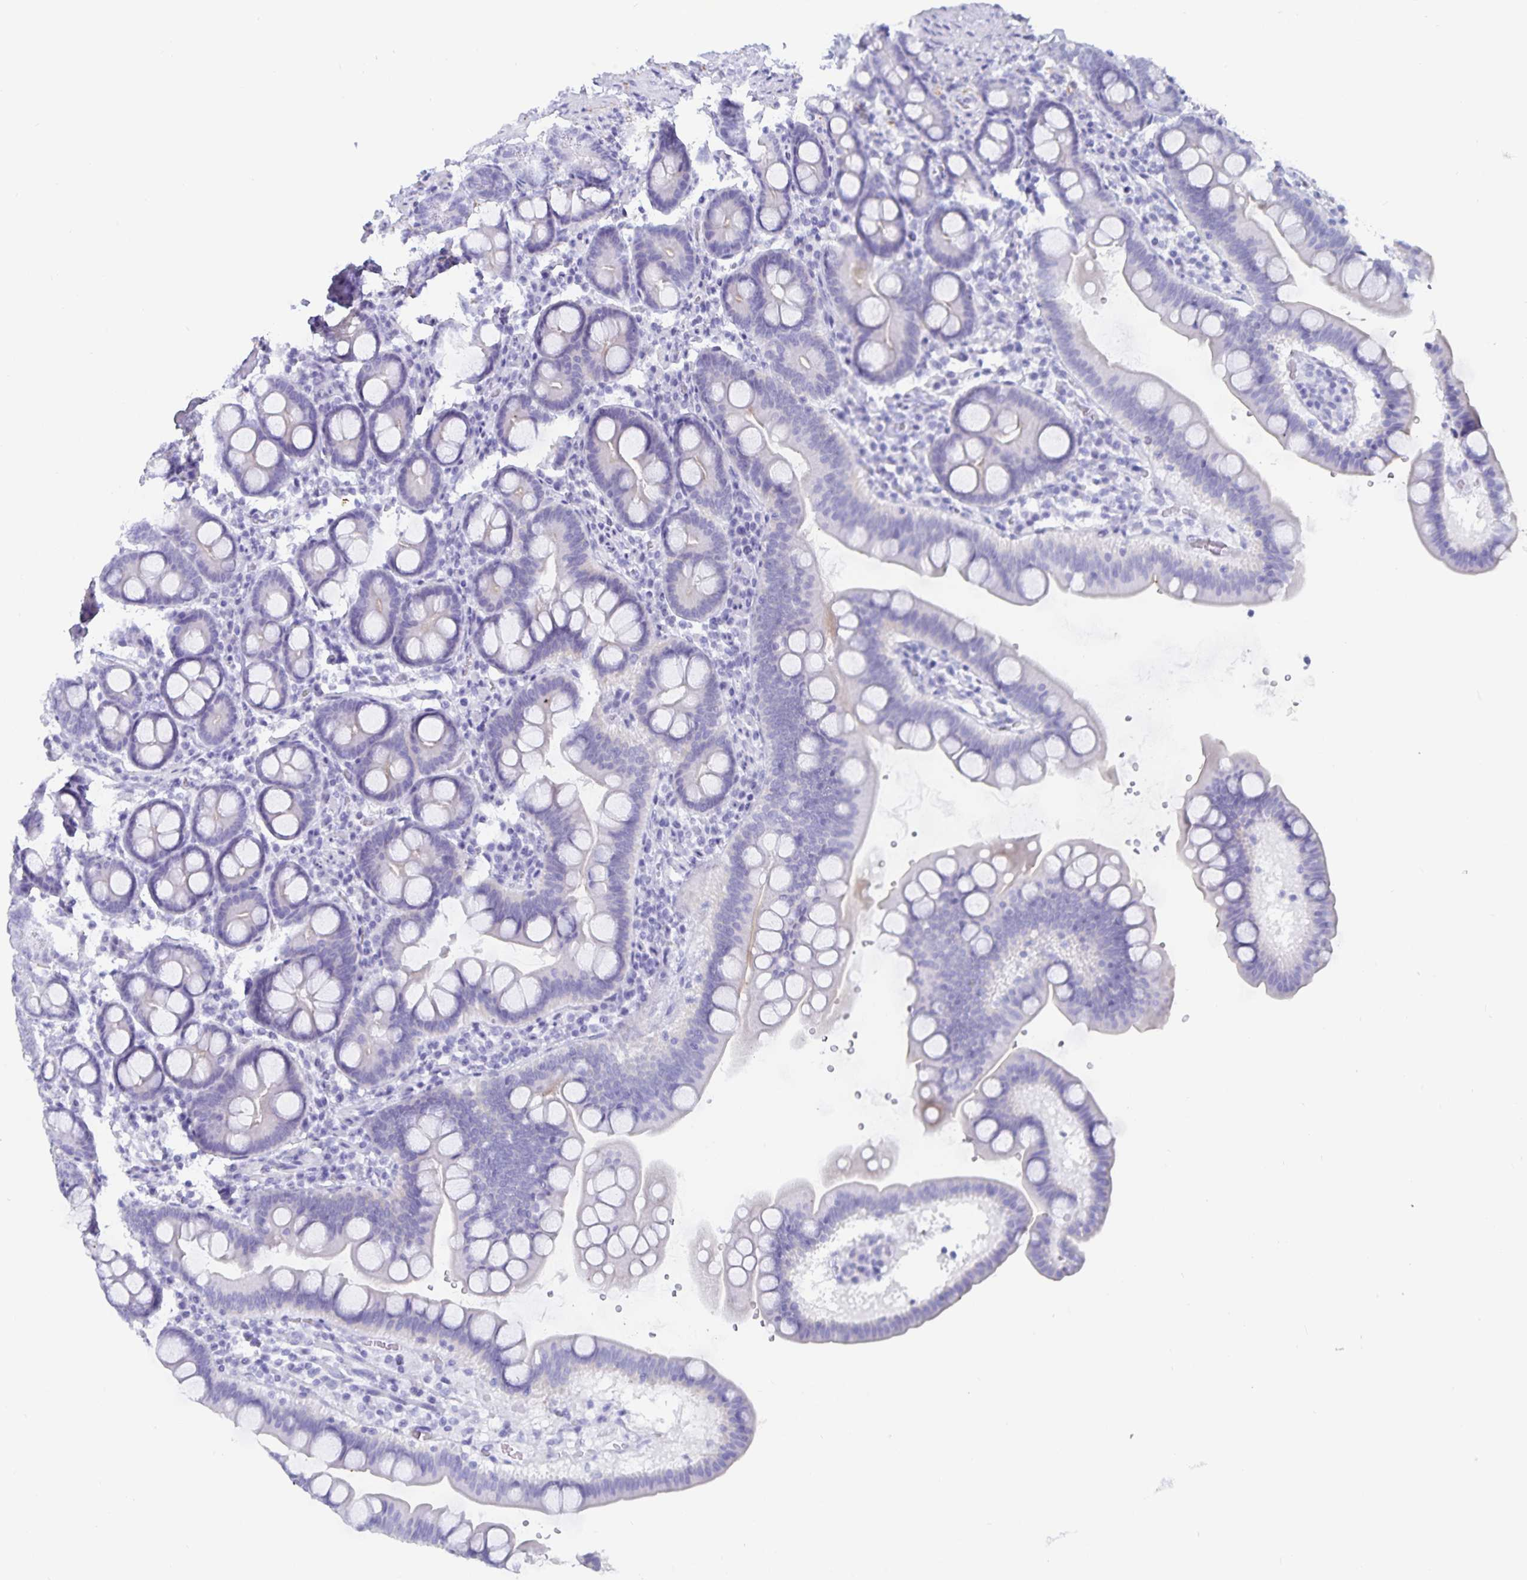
{"staining": {"intensity": "negative", "quantity": "none", "location": "none"}, "tissue": "duodenum", "cell_type": "Glandular cells", "image_type": "normal", "snomed": [{"axis": "morphology", "description": "Normal tissue, NOS"}, {"axis": "topography", "description": "Pancreas"}, {"axis": "topography", "description": "Duodenum"}], "caption": "This is an IHC histopathology image of normal human duodenum. There is no expression in glandular cells.", "gene": "C19orf73", "patient": {"sex": "male", "age": 59}}